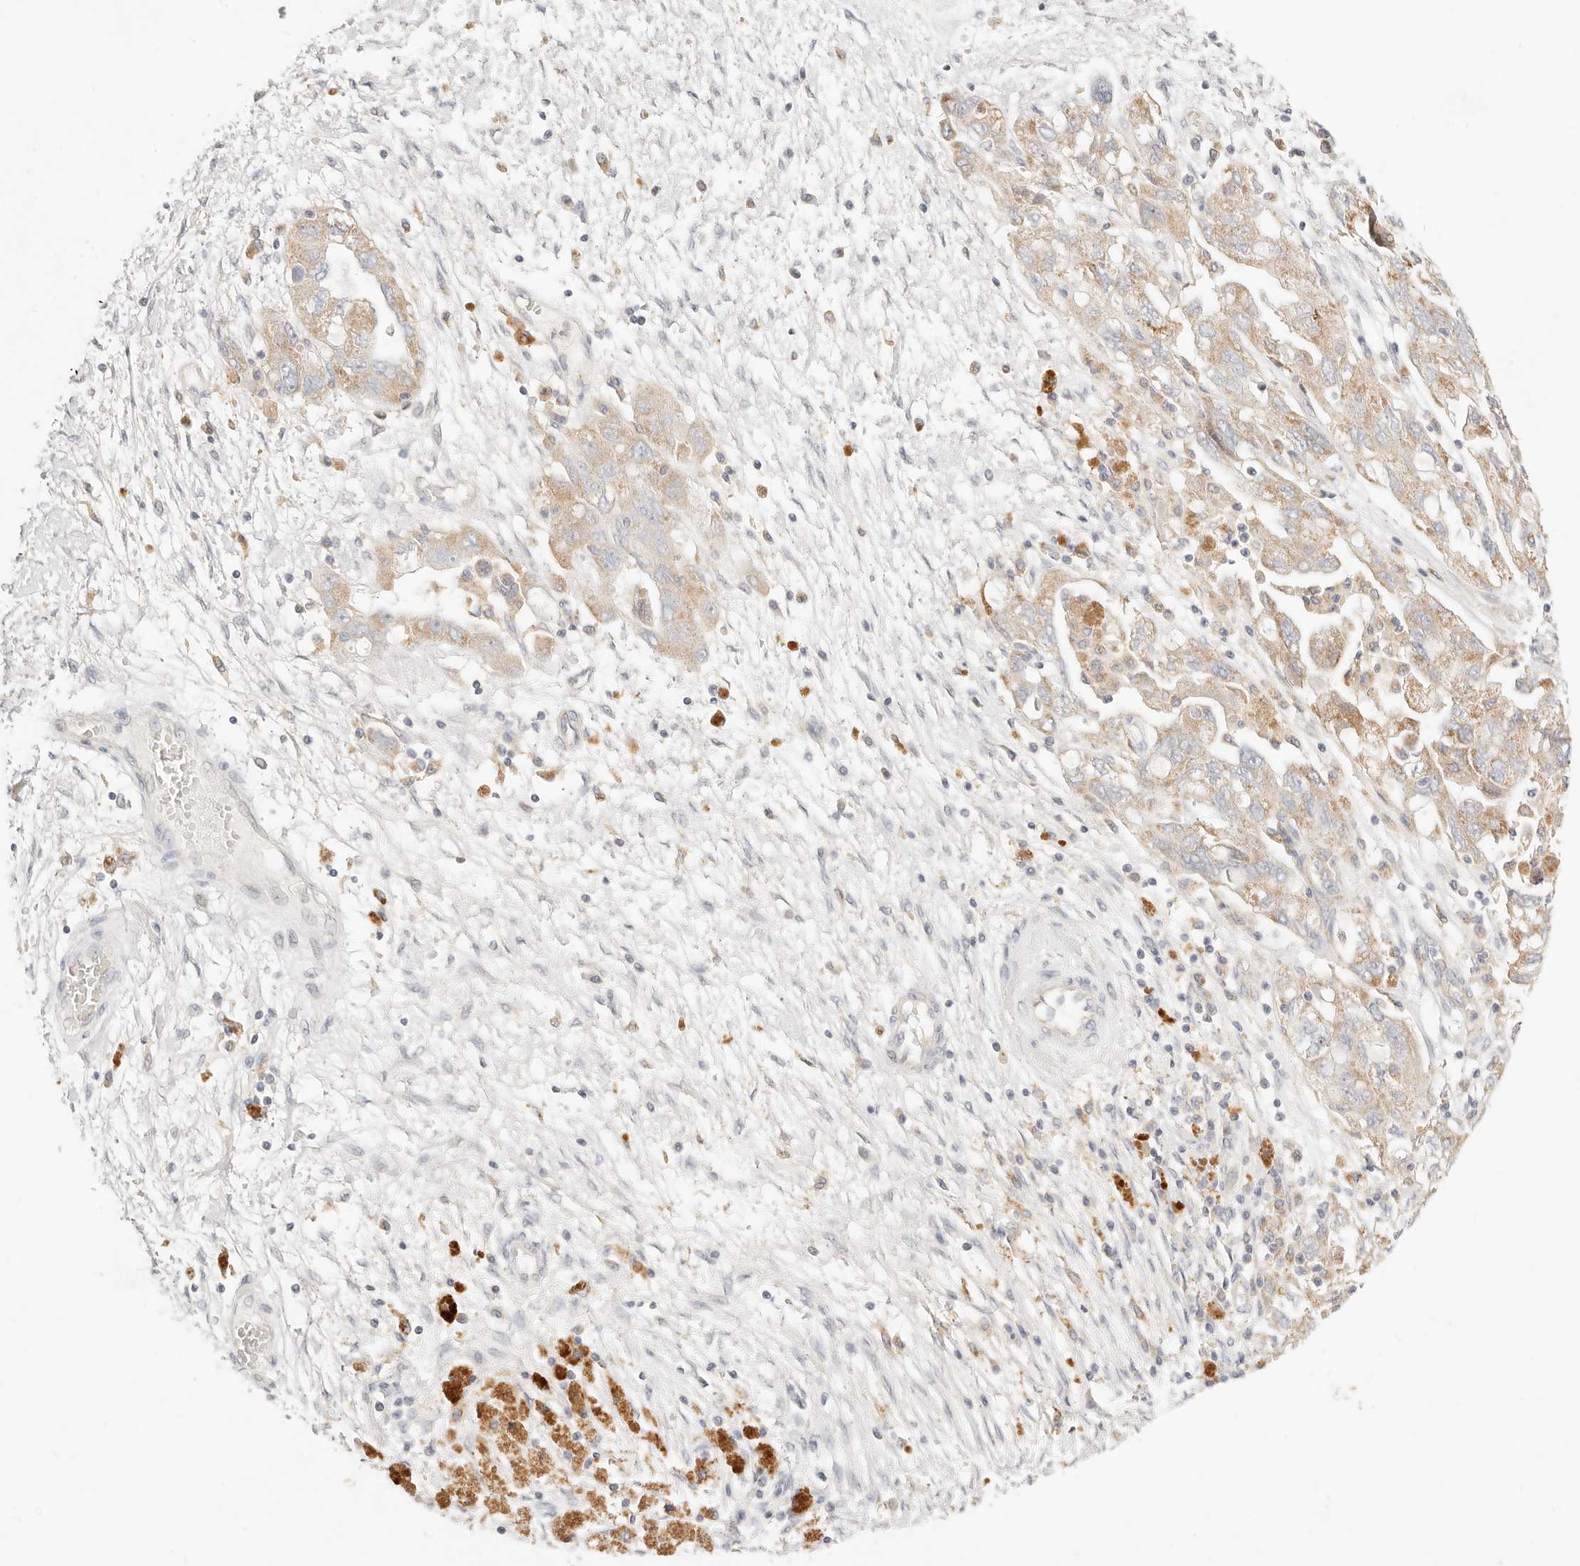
{"staining": {"intensity": "weak", "quantity": ">75%", "location": "cytoplasmic/membranous"}, "tissue": "ovarian cancer", "cell_type": "Tumor cells", "image_type": "cancer", "snomed": [{"axis": "morphology", "description": "Carcinoma, NOS"}, {"axis": "morphology", "description": "Cystadenocarcinoma, serous, NOS"}, {"axis": "topography", "description": "Ovary"}], "caption": "A micrograph showing weak cytoplasmic/membranous staining in about >75% of tumor cells in ovarian cancer (carcinoma), as visualized by brown immunohistochemical staining.", "gene": "ACOX1", "patient": {"sex": "female", "age": 69}}